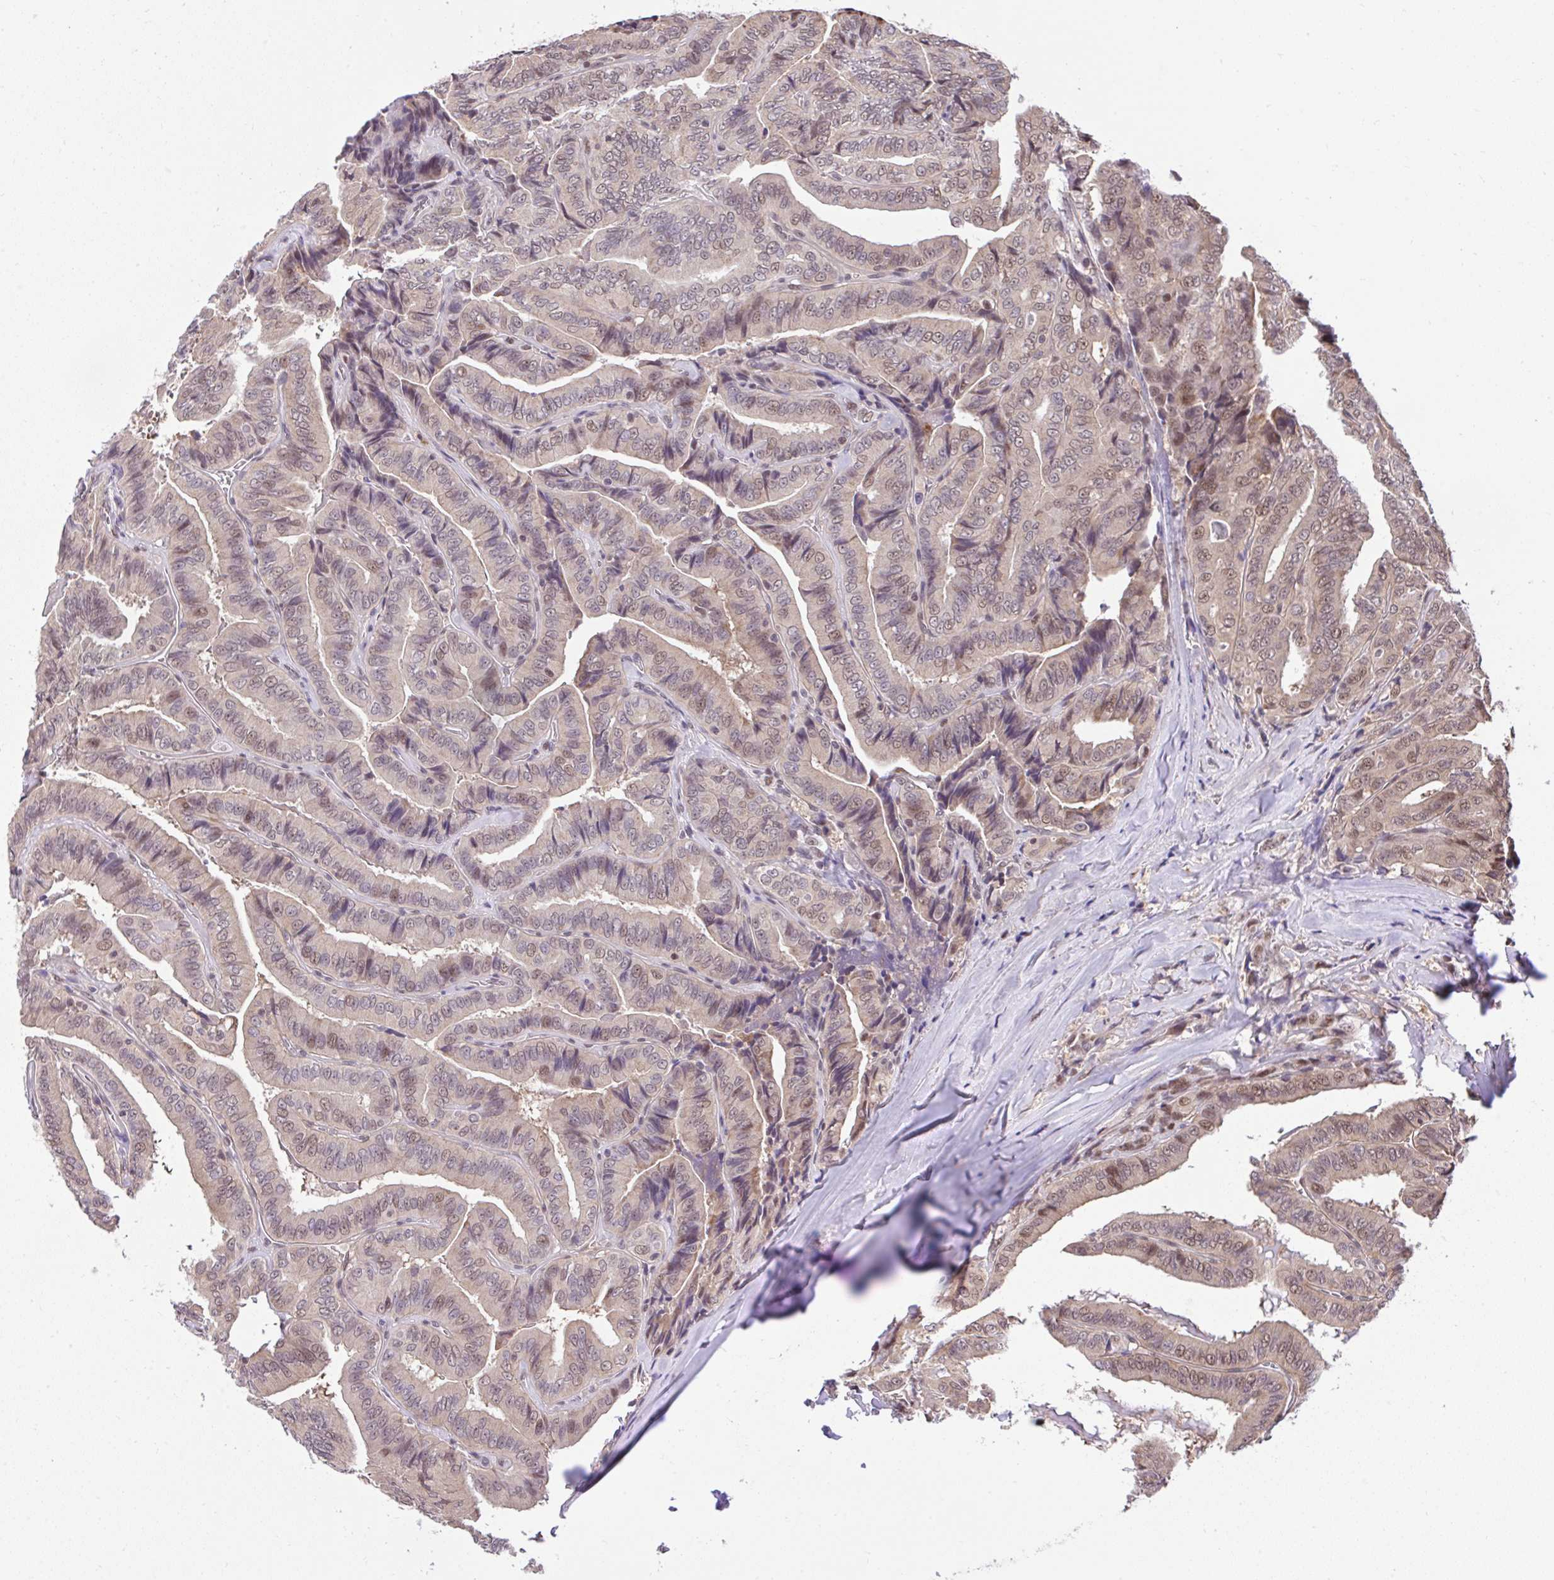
{"staining": {"intensity": "weak", "quantity": ">75%", "location": "nuclear"}, "tissue": "thyroid cancer", "cell_type": "Tumor cells", "image_type": "cancer", "snomed": [{"axis": "morphology", "description": "Papillary adenocarcinoma, NOS"}, {"axis": "topography", "description": "Thyroid gland"}], "caption": "Immunohistochemical staining of human thyroid papillary adenocarcinoma demonstrates low levels of weak nuclear positivity in approximately >75% of tumor cells.", "gene": "GLIS3", "patient": {"sex": "male", "age": 61}}